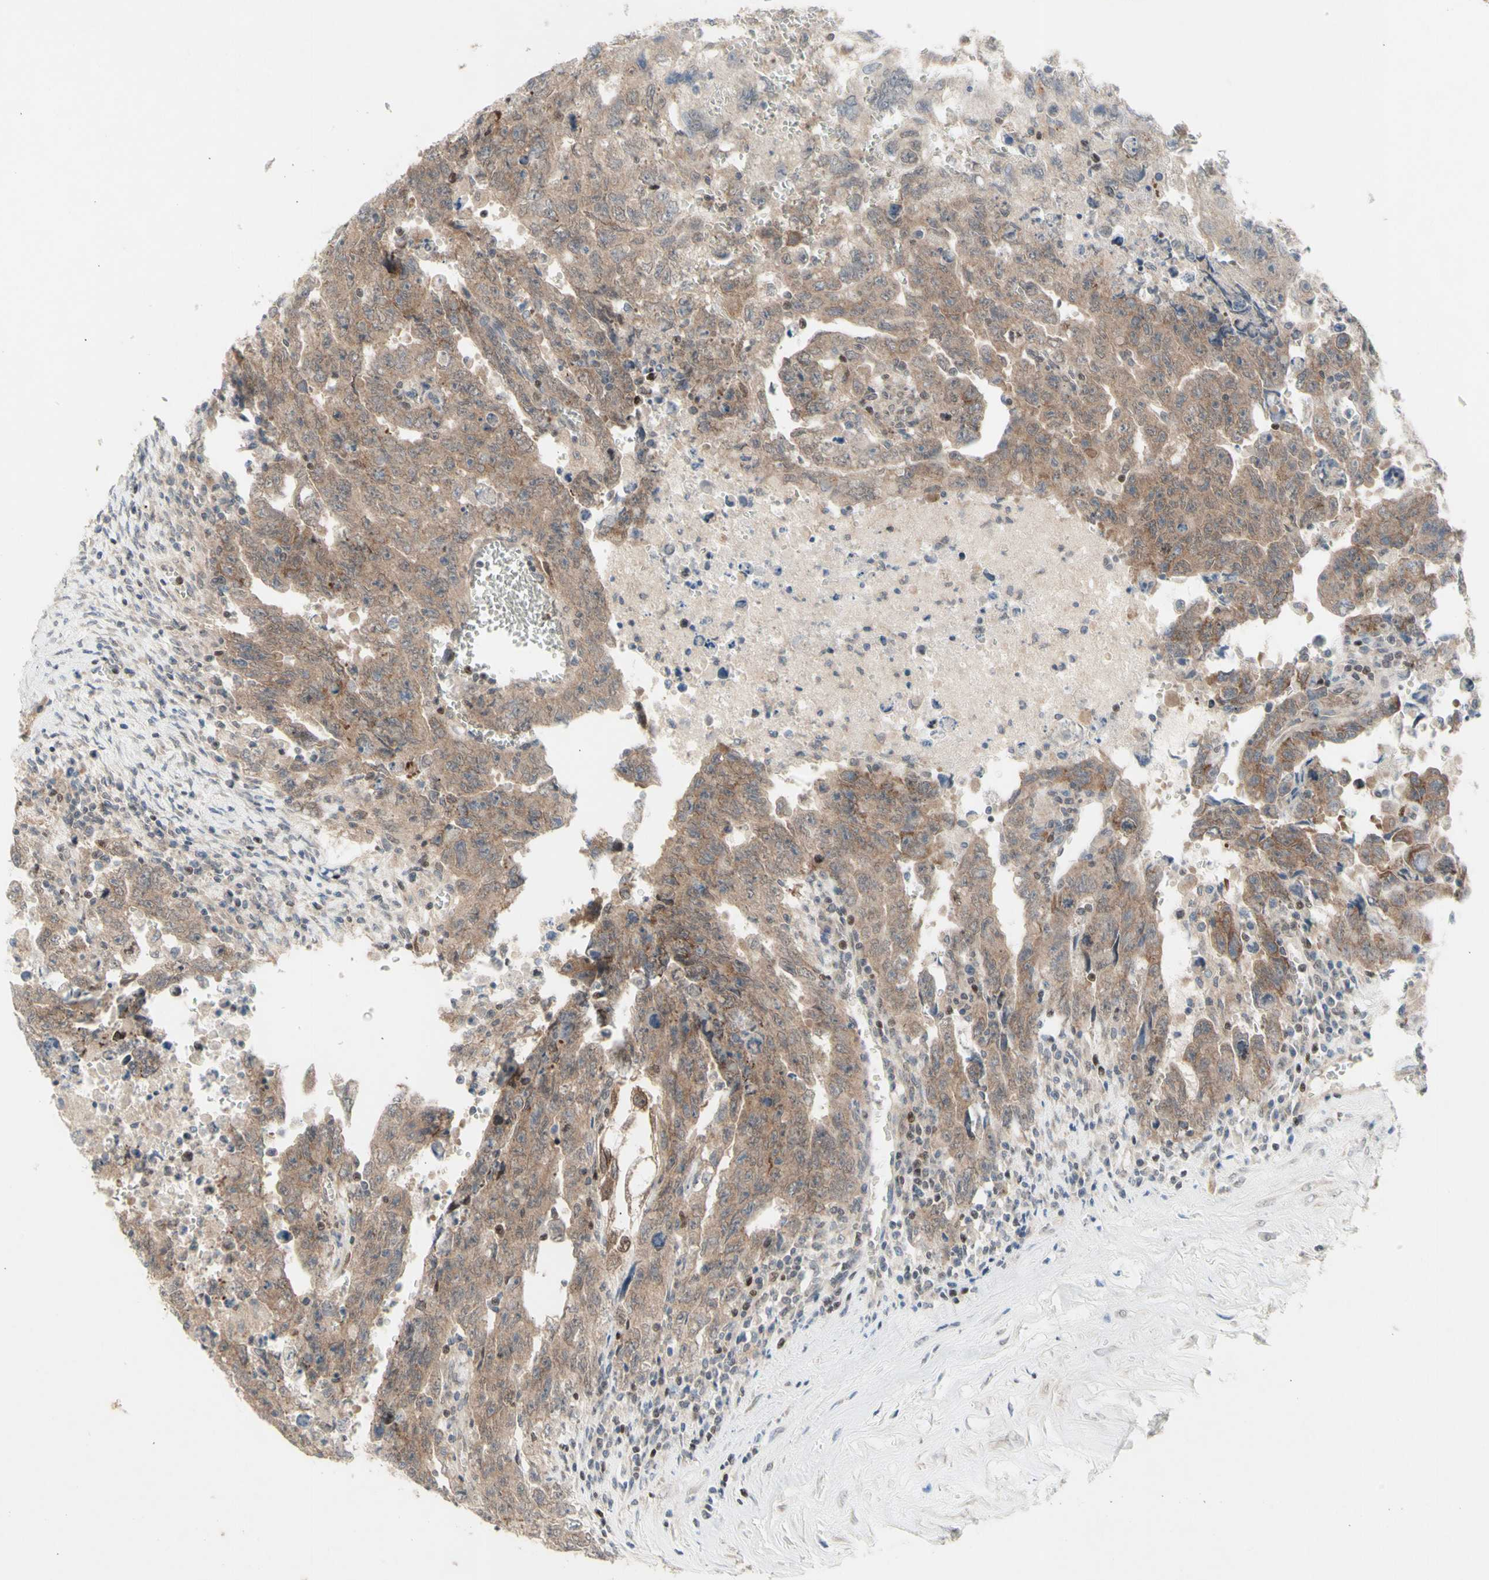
{"staining": {"intensity": "weak", "quantity": ">75%", "location": "cytoplasmic/membranous"}, "tissue": "testis cancer", "cell_type": "Tumor cells", "image_type": "cancer", "snomed": [{"axis": "morphology", "description": "Carcinoma, Embryonal, NOS"}, {"axis": "topography", "description": "Testis"}], "caption": "A low amount of weak cytoplasmic/membranous staining is seen in about >75% of tumor cells in testis cancer tissue.", "gene": "NLRP1", "patient": {"sex": "male", "age": 28}}